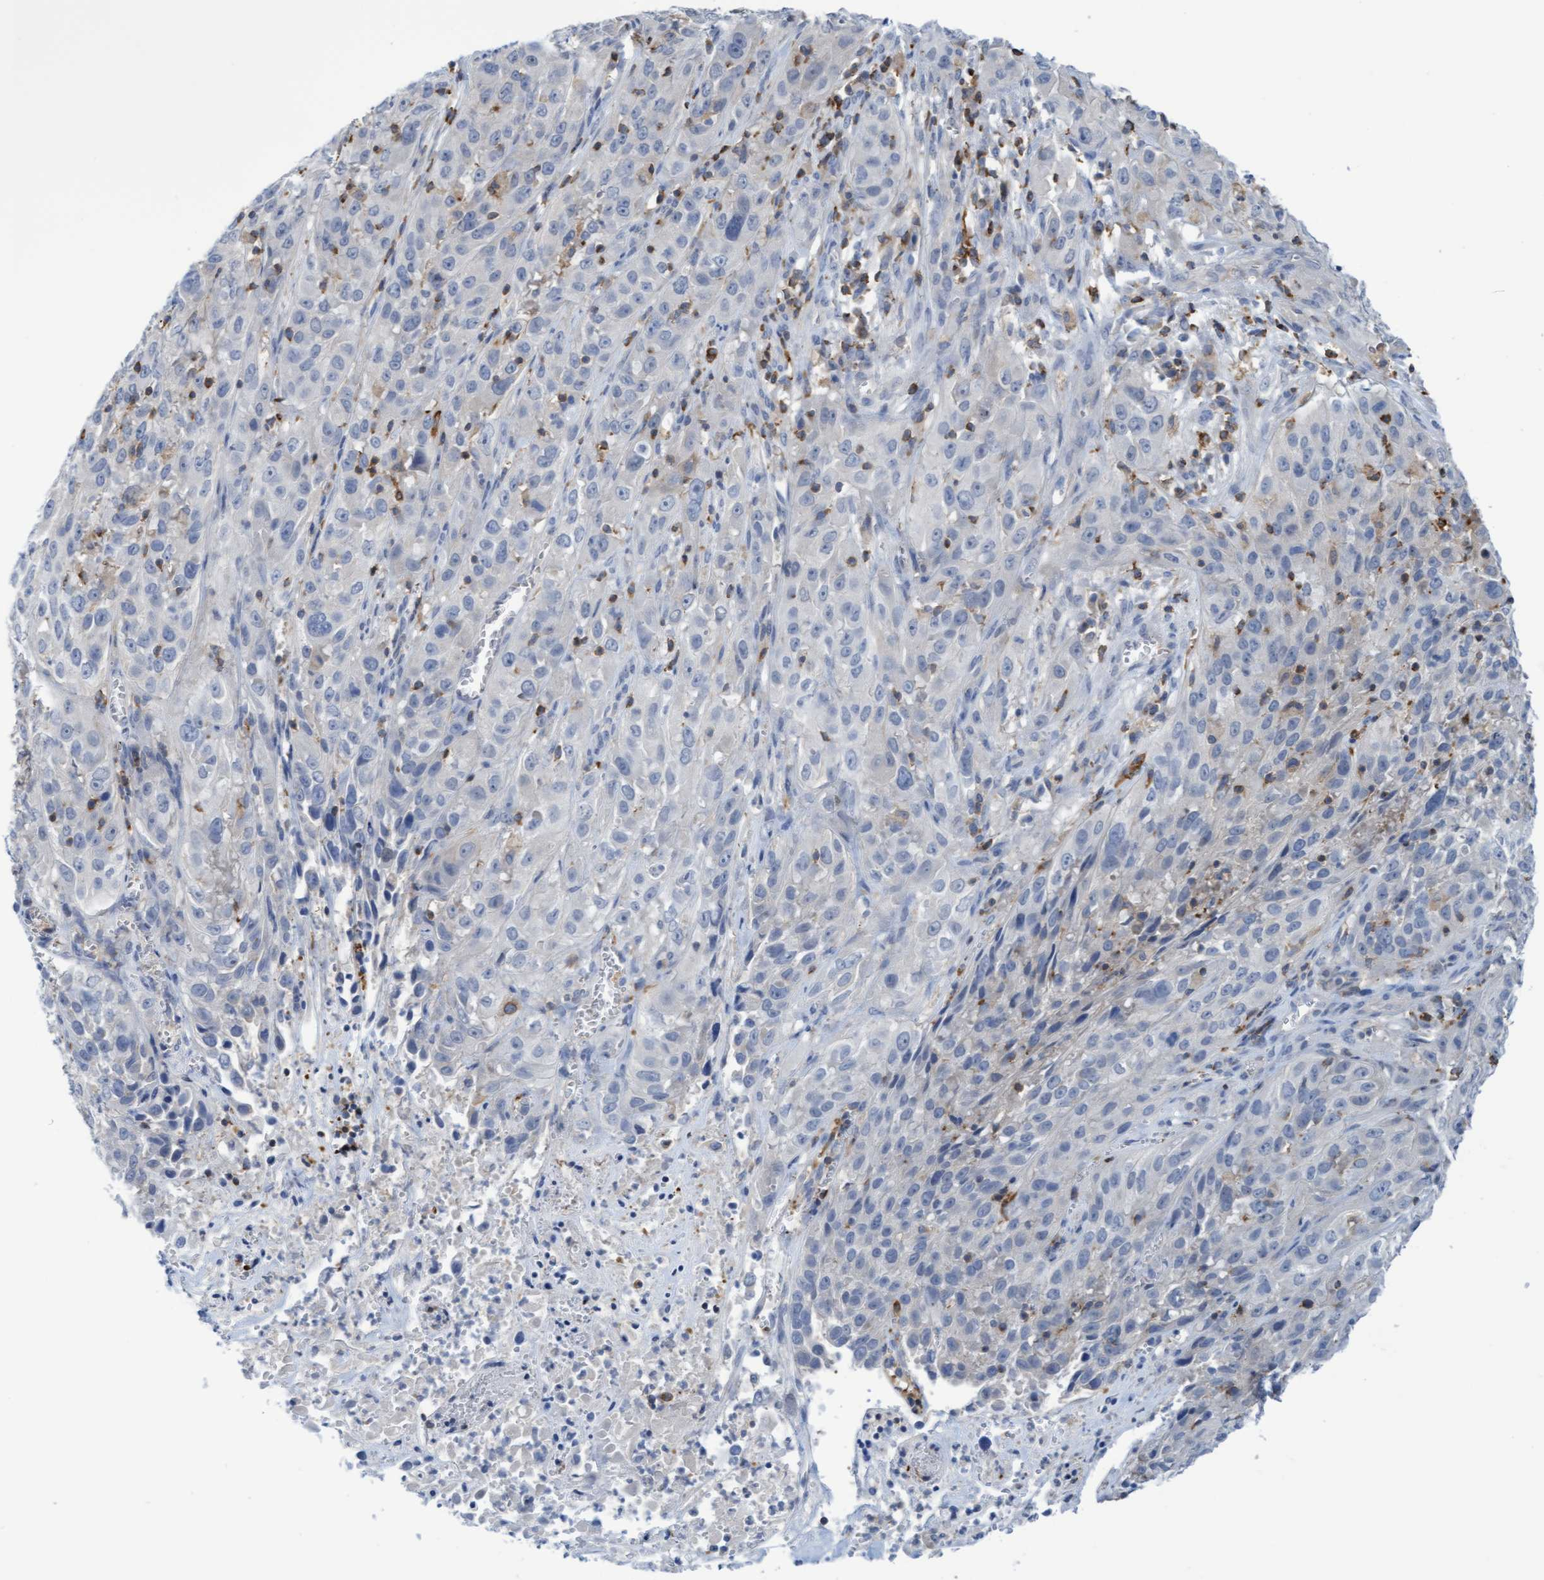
{"staining": {"intensity": "negative", "quantity": "none", "location": "none"}, "tissue": "cervical cancer", "cell_type": "Tumor cells", "image_type": "cancer", "snomed": [{"axis": "morphology", "description": "Squamous cell carcinoma, NOS"}, {"axis": "topography", "description": "Cervix"}], "caption": "A histopathology image of cervical cancer stained for a protein shows no brown staining in tumor cells. The staining was performed using DAB (3,3'-diaminobenzidine) to visualize the protein expression in brown, while the nuclei were stained in blue with hematoxylin (Magnification: 20x).", "gene": "FNBP1", "patient": {"sex": "female", "age": 32}}